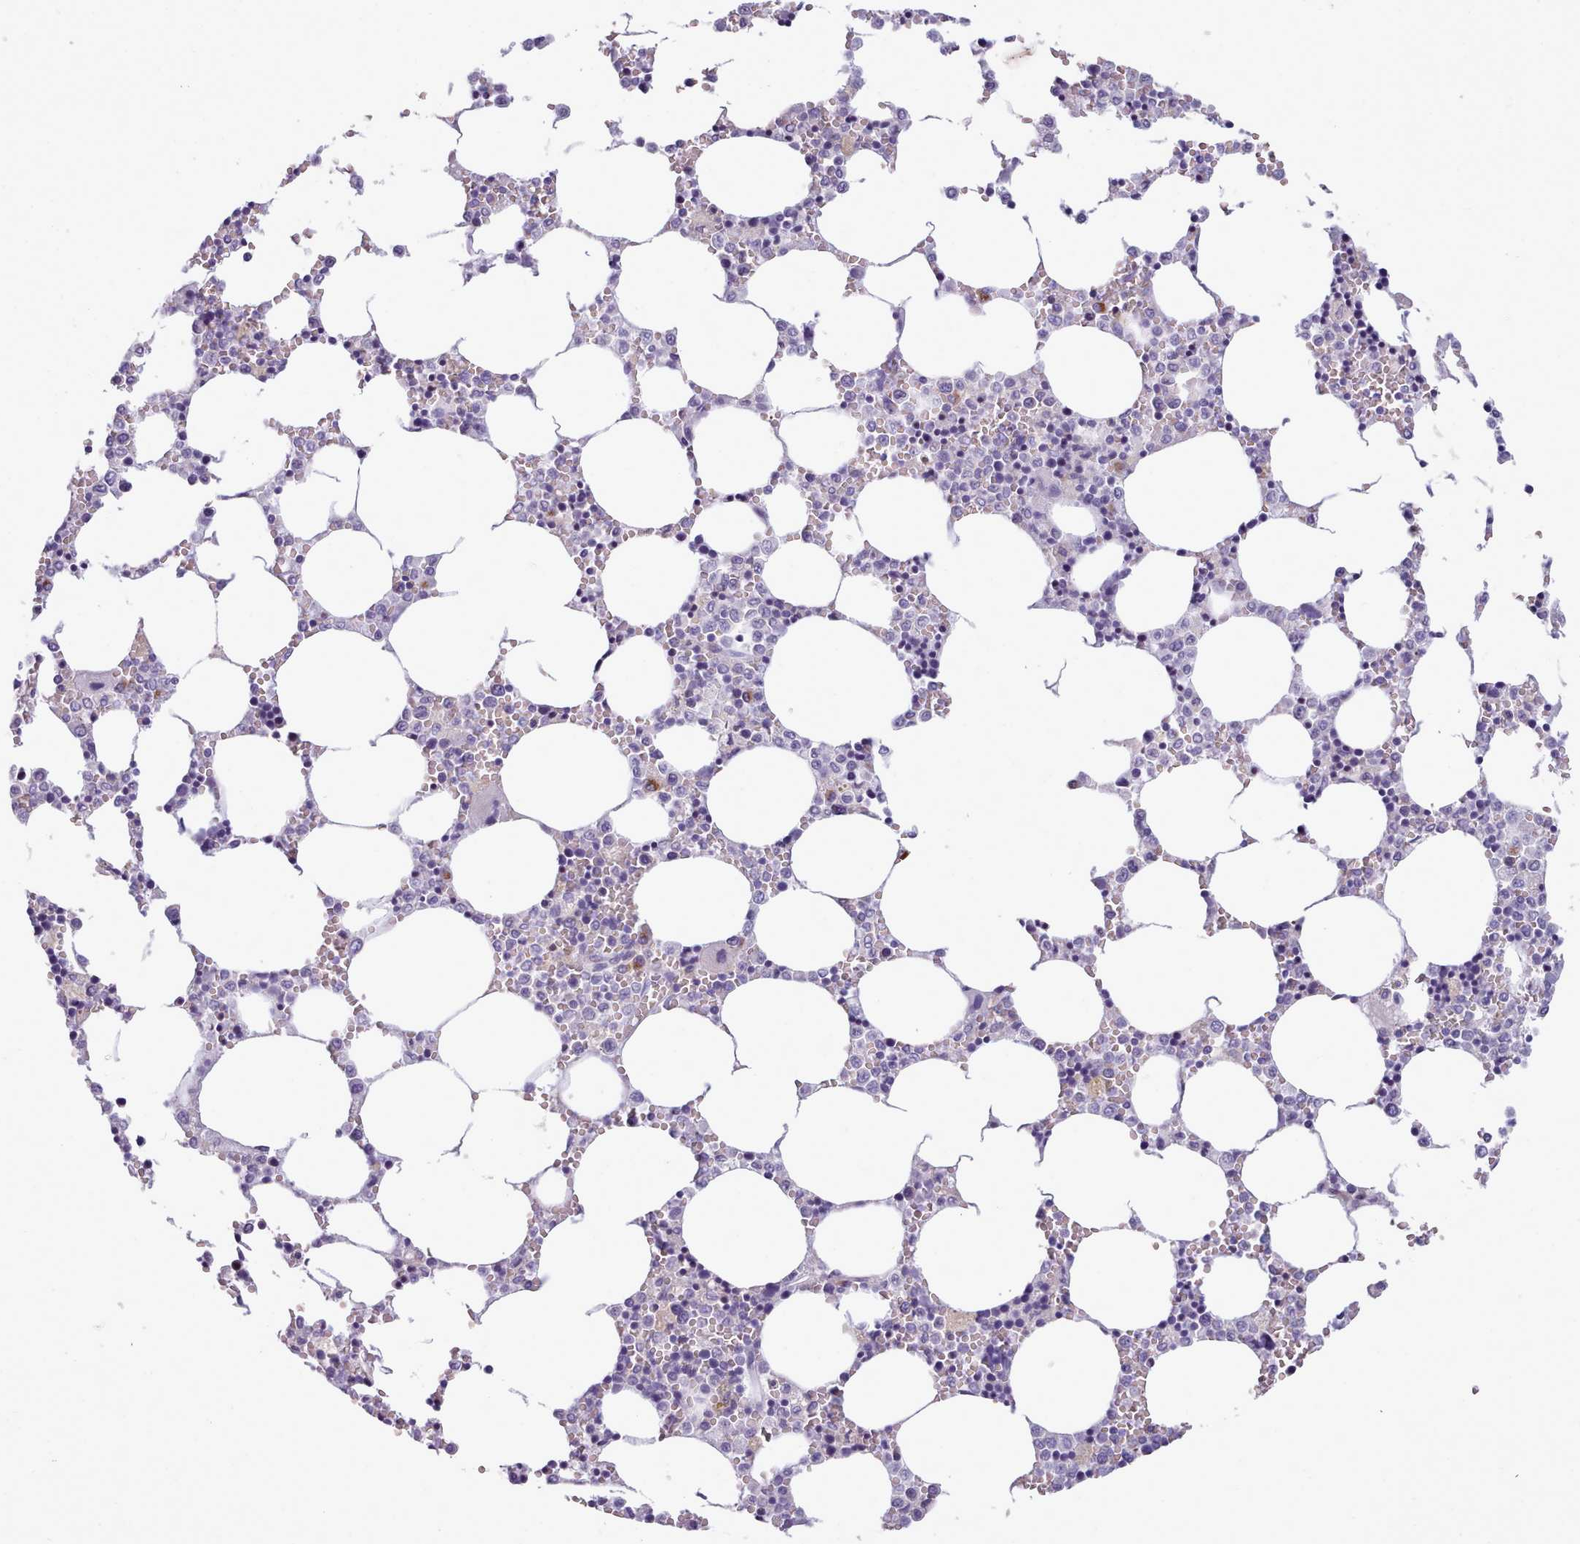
{"staining": {"intensity": "moderate", "quantity": "<25%", "location": "cytoplasmic/membranous"}, "tissue": "bone marrow", "cell_type": "Hematopoietic cells", "image_type": "normal", "snomed": [{"axis": "morphology", "description": "Normal tissue, NOS"}, {"axis": "topography", "description": "Bone marrow"}], "caption": "Unremarkable bone marrow displays moderate cytoplasmic/membranous expression in about <25% of hematopoietic cells, visualized by immunohistochemistry. (Stains: DAB (3,3'-diaminobenzidine) in brown, nuclei in blue, Microscopy: brightfield microscopy at high magnification).", "gene": "MYRFL", "patient": {"sex": "female", "age": 64}}